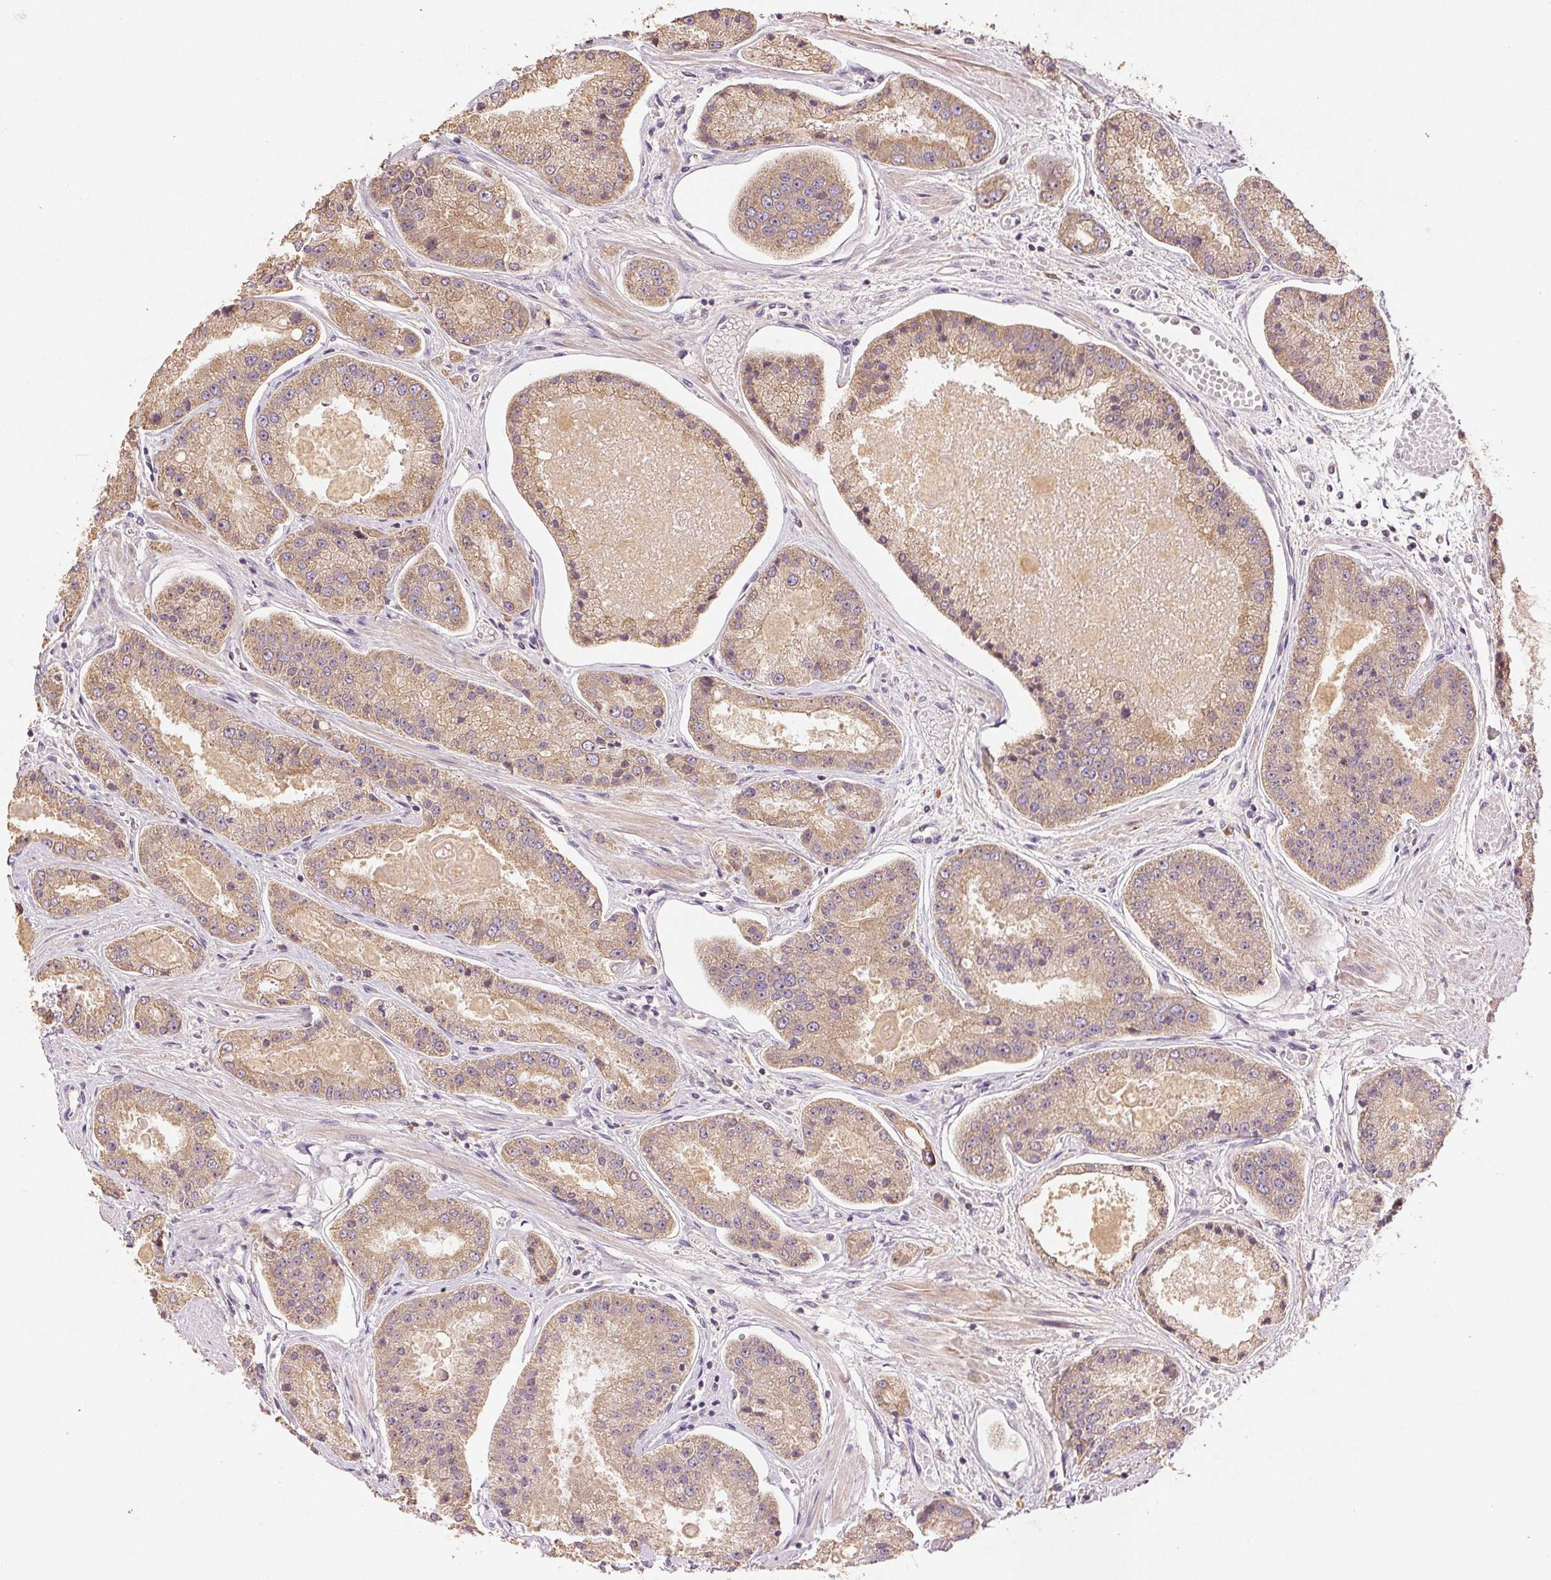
{"staining": {"intensity": "weak", "quantity": ">75%", "location": "cytoplasmic/membranous"}, "tissue": "prostate cancer", "cell_type": "Tumor cells", "image_type": "cancer", "snomed": [{"axis": "morphology", "description": "Adenocarcinoma, High grade"}, {"axis": "topography", "description": "Prostate"}], "caption": "Weak cytoplasmic/membranous staining is present in approximately >75% of tumor cells in prostate high-grade adenocarcinoma. (DAB (3,3'-diaminobenzidine) IHC, brown staining for protein, blue staining for nuclei).", "gene": "YIF1B", "patient": {"sex": "male", "age": 67}}